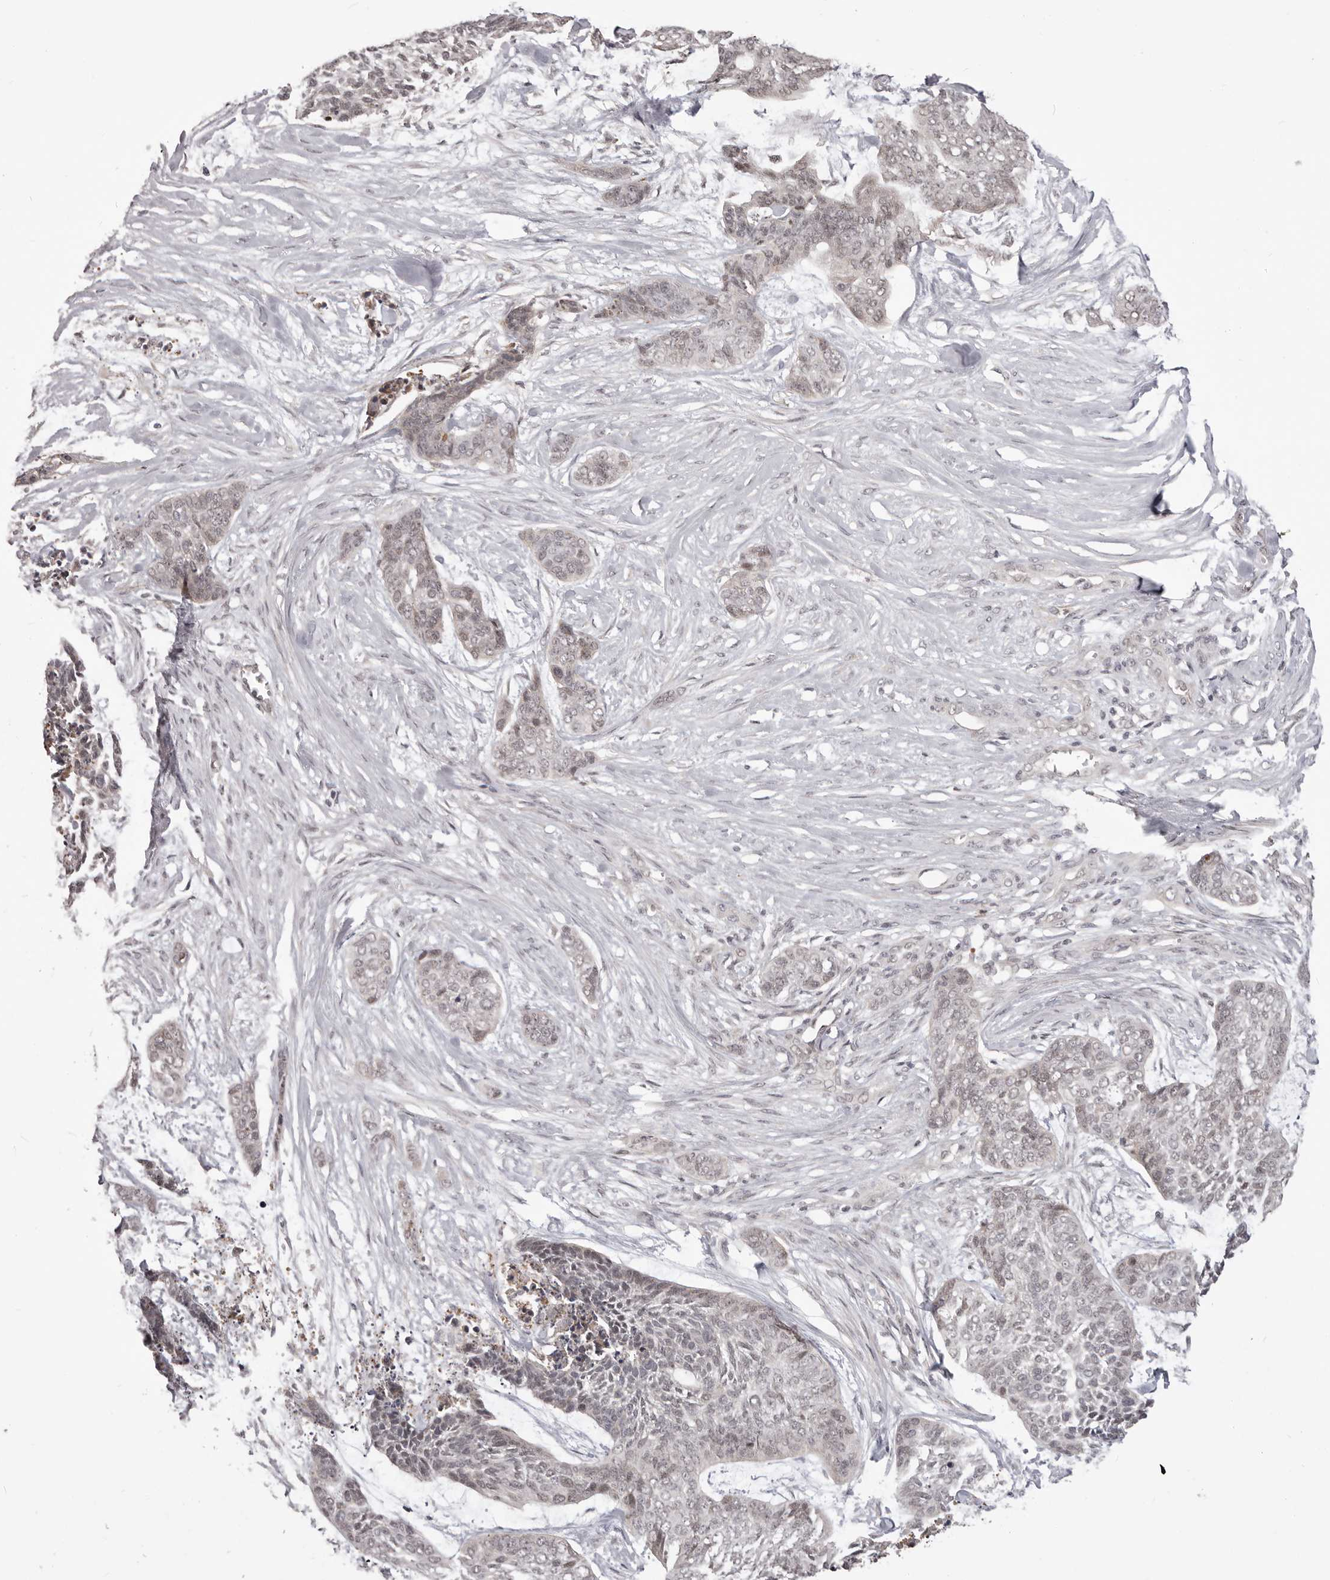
{"staining": {"intensity": "weak", "quantity": "<25%", "location": "nuclear"}, "tissue": "skin cancer", "cell_type": "Tumor cells", "image_type": "cancer", "snomed": [{"axis": "morphology", "description": "Basal cell carcinoma"}, {"axis": "topography", "description": "Skin"}], "caption": "Histopathology image shows no significant protein expression in tumor cells of skin basal cell carcinoma.", "gene": "RNF2", "patient": {"sex": "female", "age": 64}}